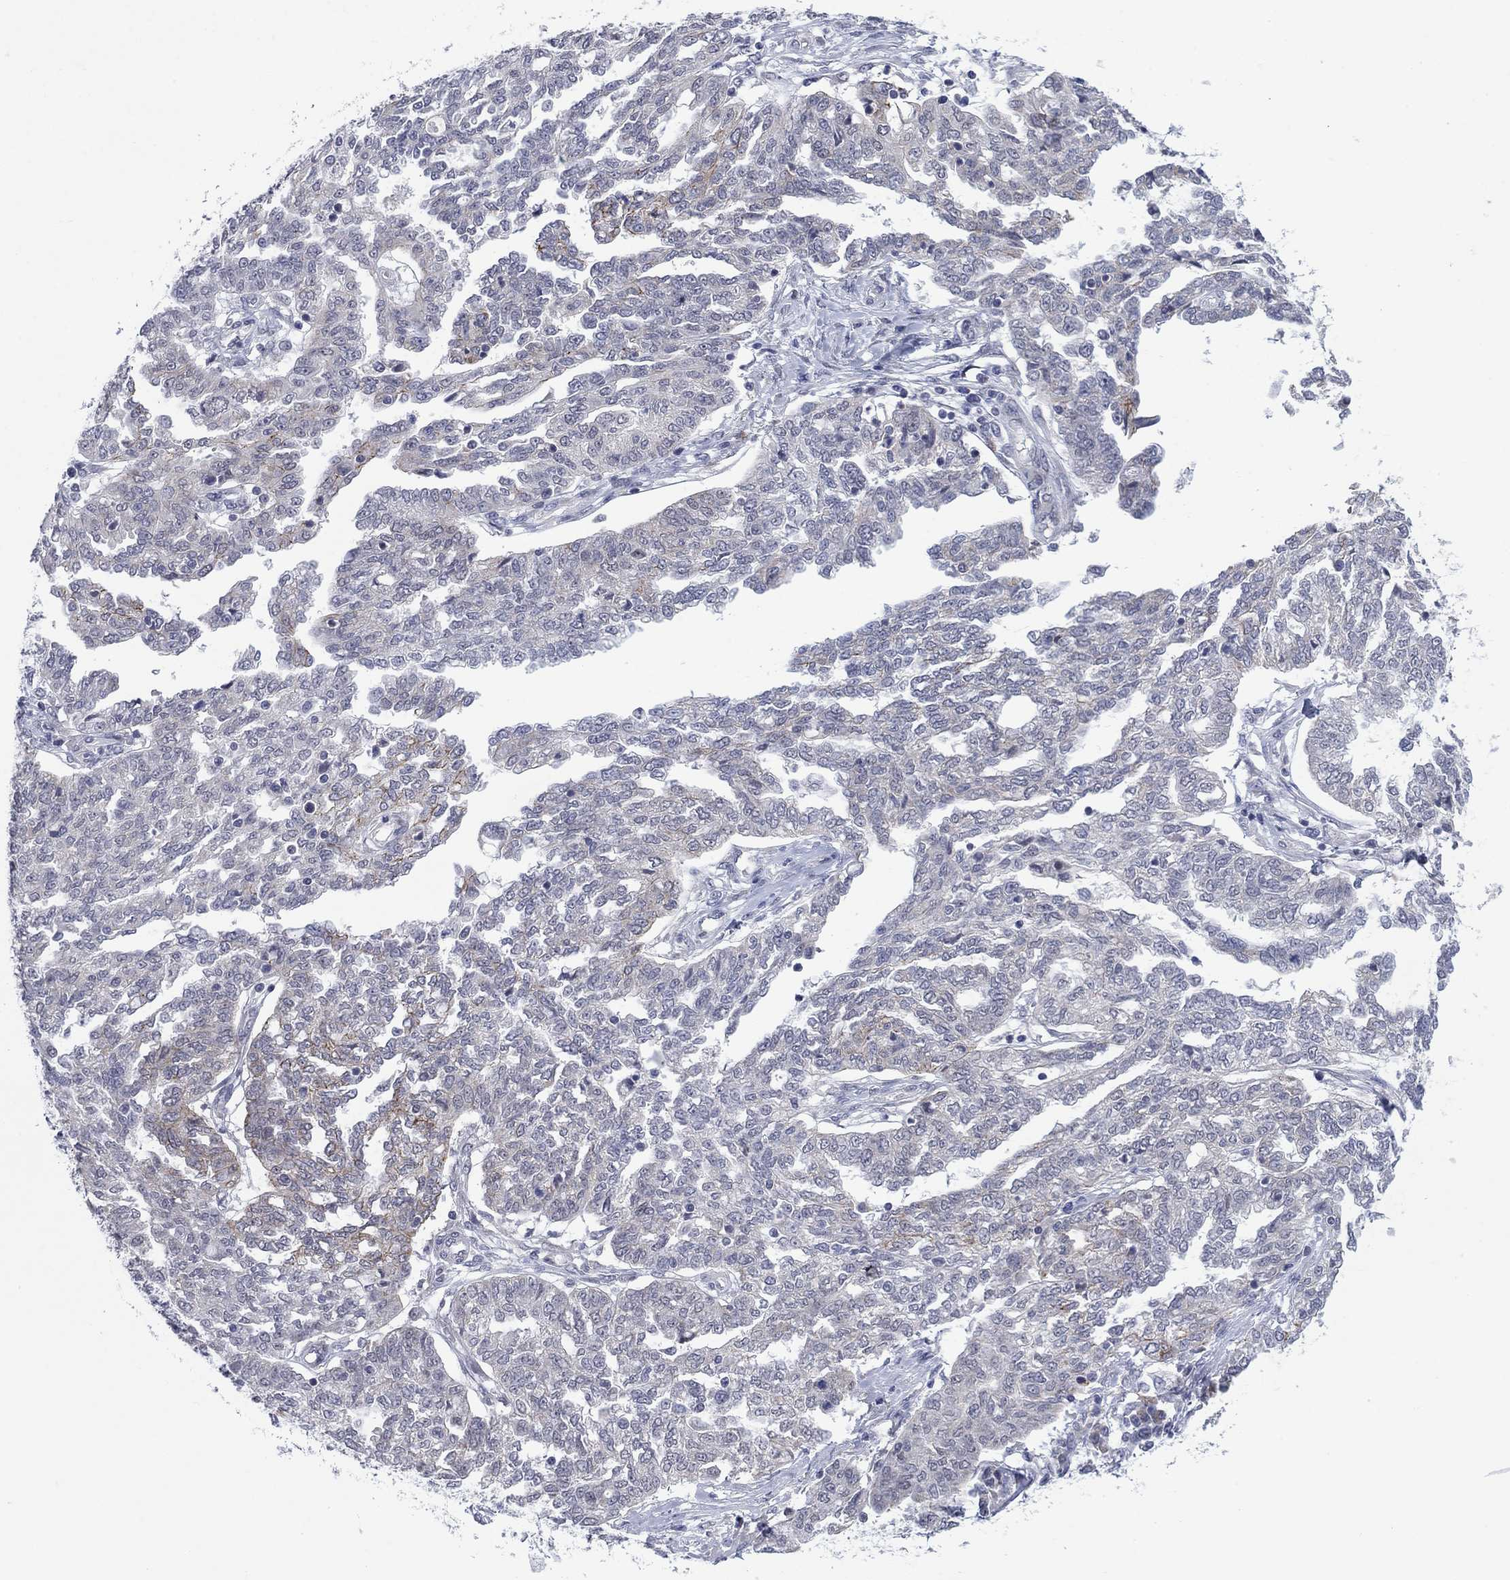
{"staining": {"intensity": "moderate", "quantity": "<25%", "location": "cytoplasmic/membranous"}, "tissue": "ovarian cancer", "cell_type": "Tumor cells", "image_type": "cancer", "snomed": [{"axis": "morphology", "description": "Cystadenocarcinoma, serous, NOS"}, {"axis": "topography", "description": "Ovary"}], "caption": "Ovarian serous cystadenocarcinoma tissue displays moderate cytoplasmic/membranous expression in about <25% of tumor cells, visualized by immunohistochemistry.", "gene": "SDC1", "patient": {"sex": "female", "age": 67}}